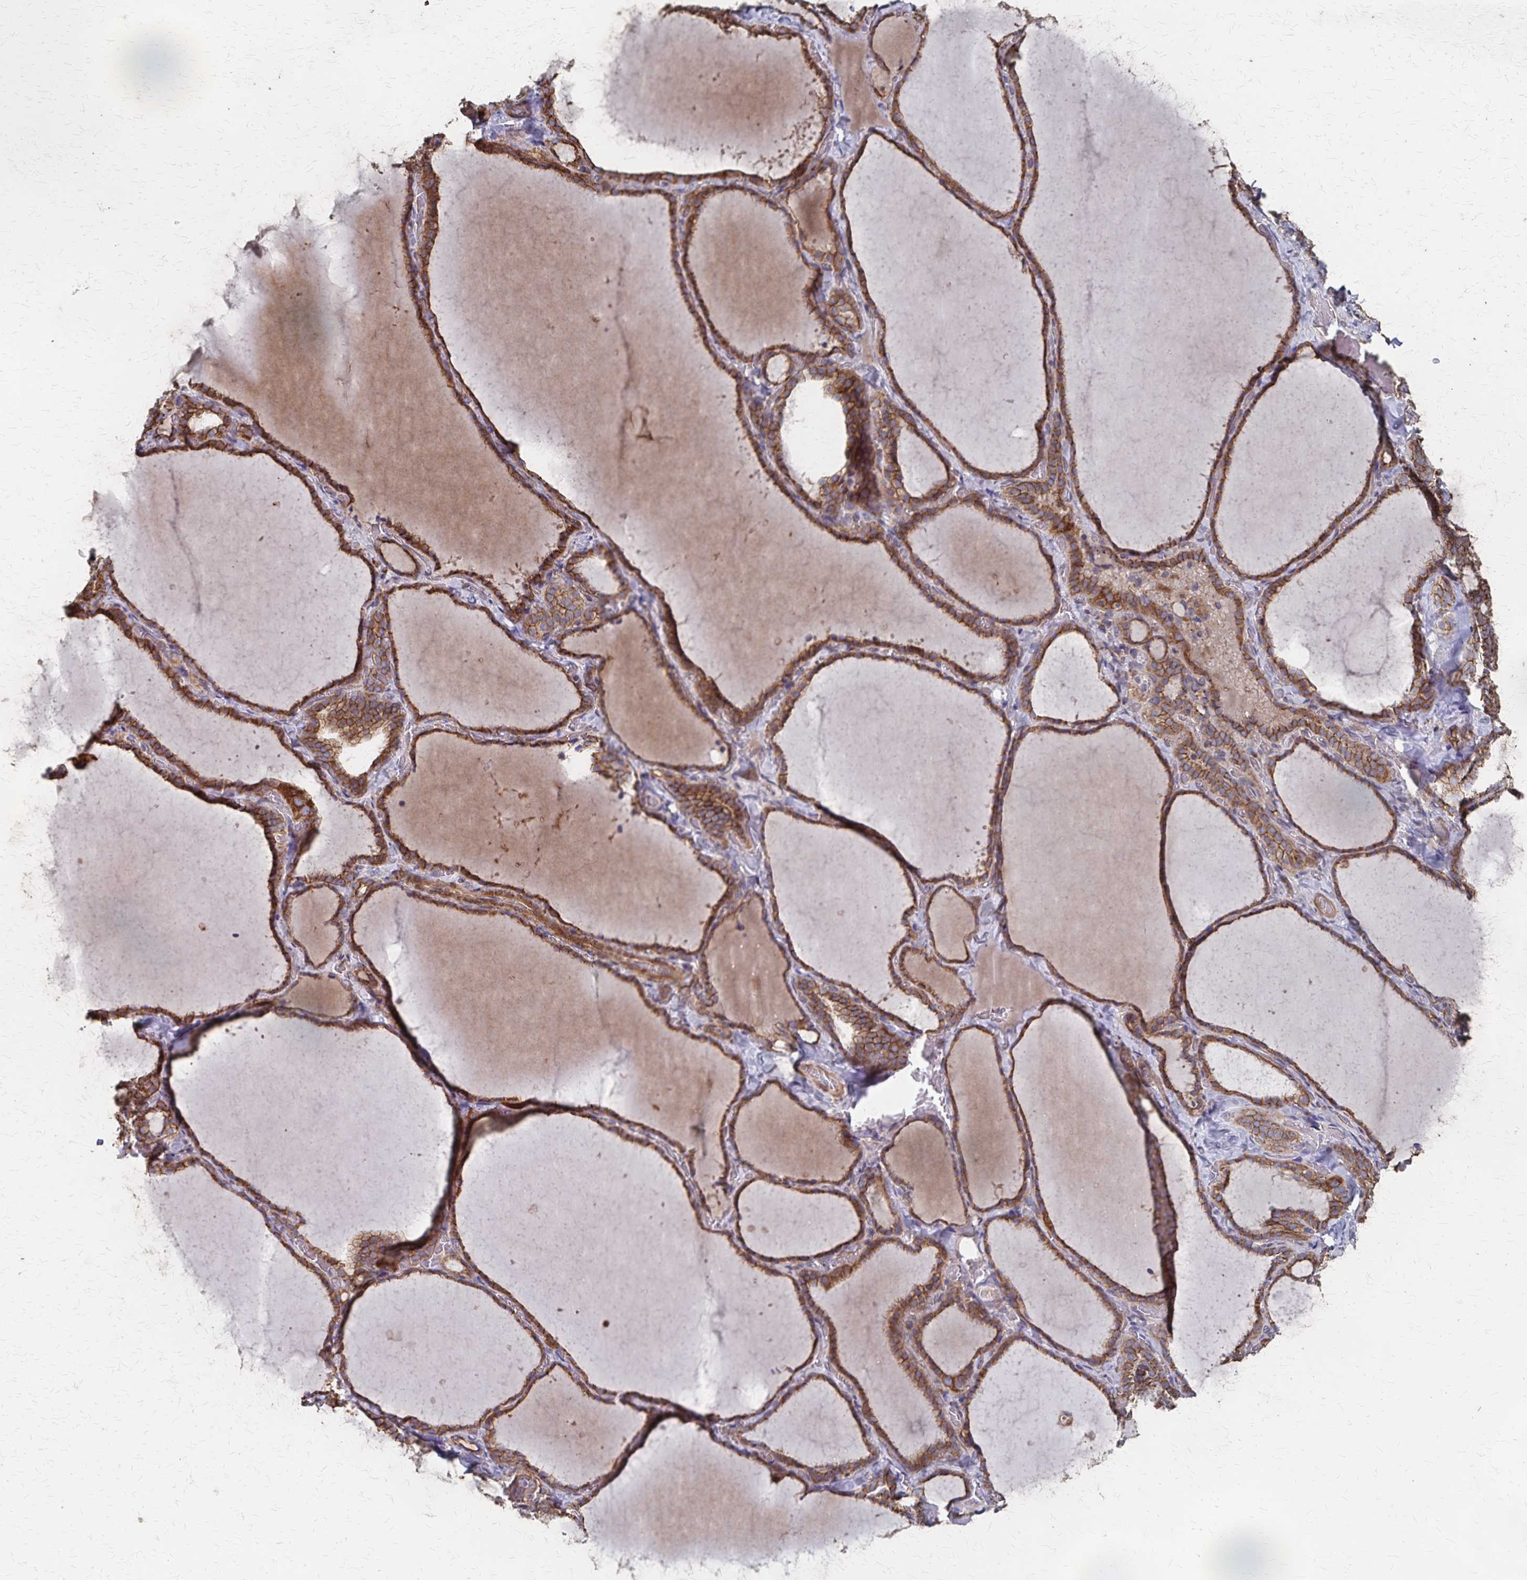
{"staining": {"intensity": "moderate", "quantity": ">75%", "location": "cytoplasmic/membranous"}, "tissue": "thyroid gland", "cell_type": "Glandular cells", "image_type": "normal", "snomed": [{"axis": "morphology", "description": "Normal tissue, NOS"}, {"axis": "topography", "description": "Thyroid gland"}], "caption": "This is a histology image of immunohistochemistry staining of normal thyroid gland, which shows moderate expression in the cytoplasmic/membranous of glandular cells.", "gene": "PGAP2", "patient": {"sex": "female", "age": 22}}